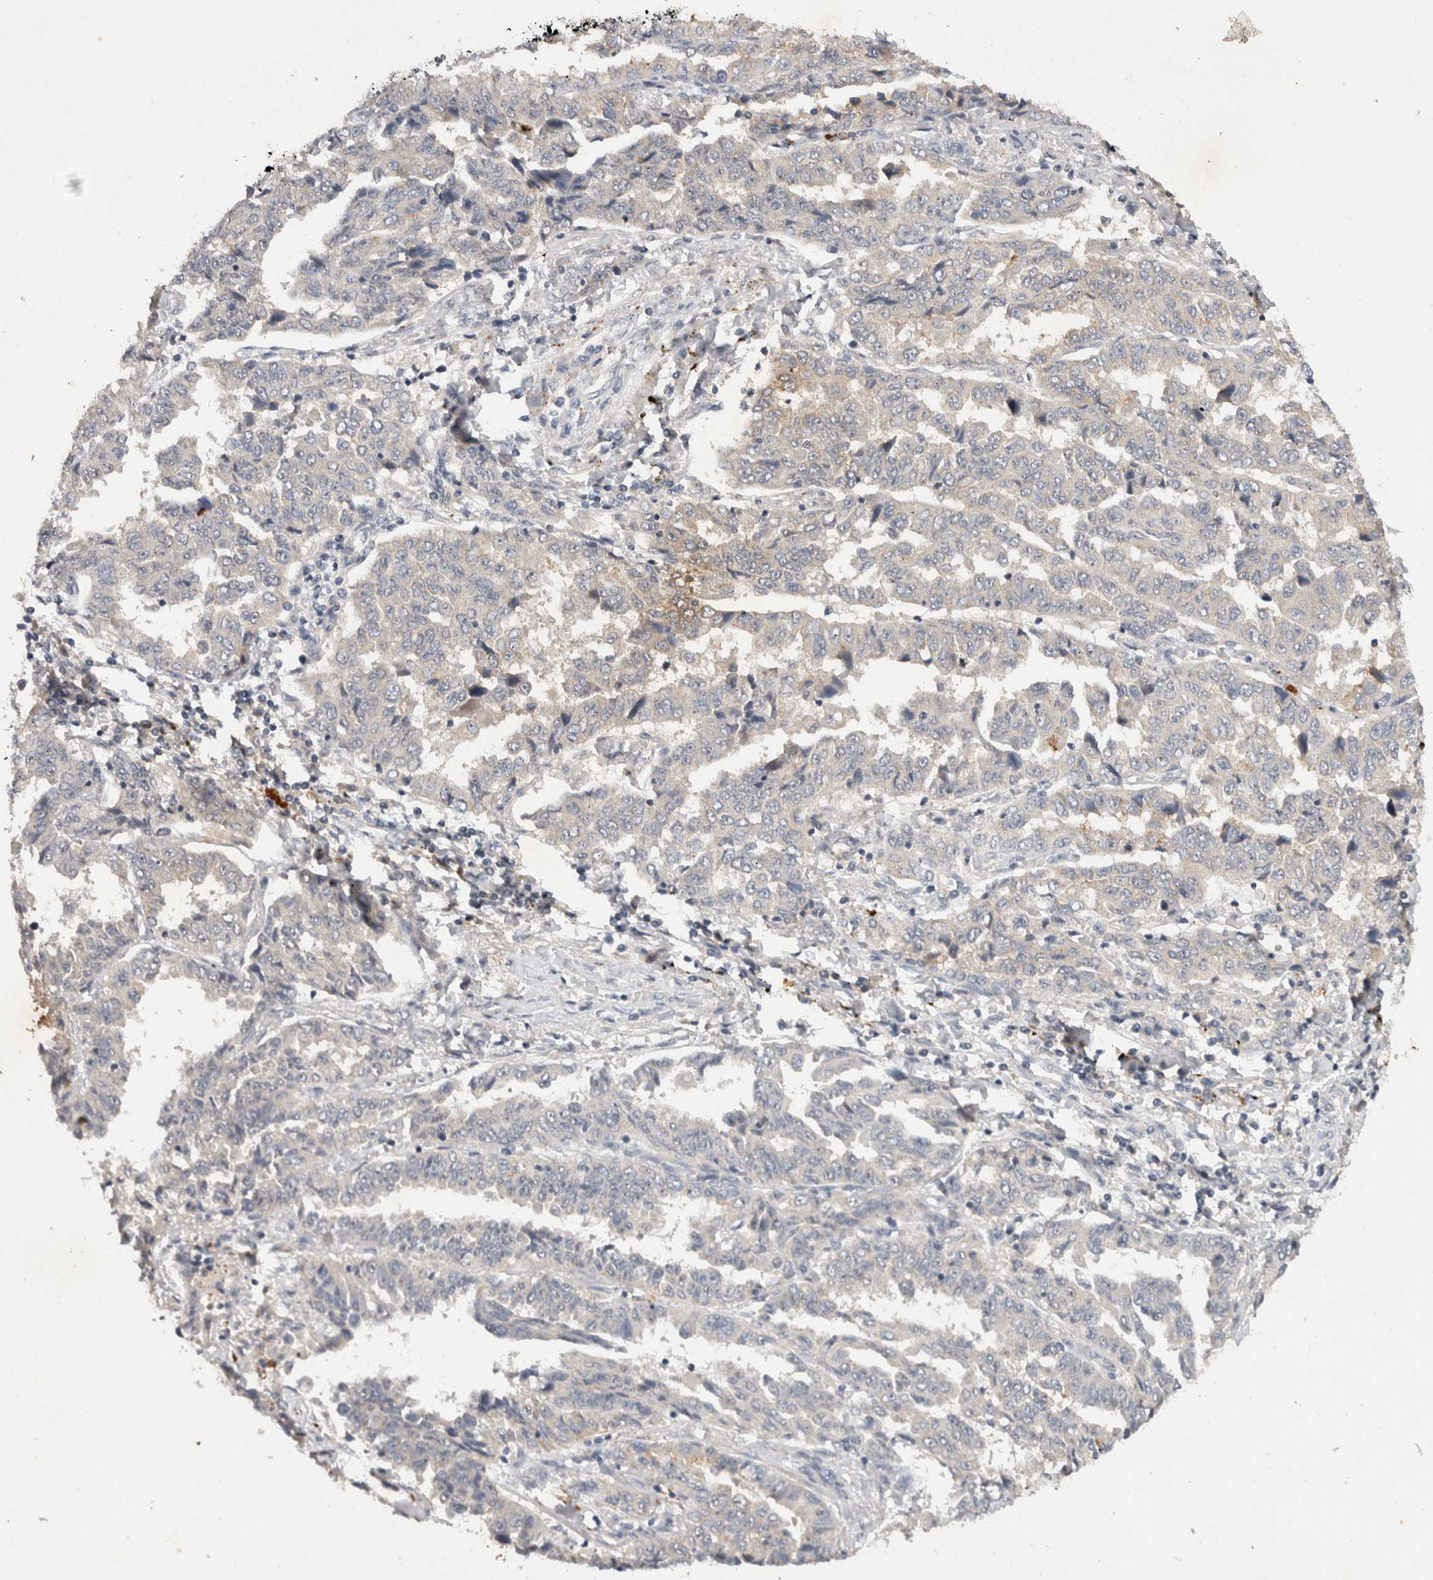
{"staining": {"intensity": "negative", "quantity": "none", "location": "none"}, "tissue": "lung cancer", "cell_type": "Tumor cells", "image_type": "cancer", "snomed": [{"axis": "morphology", "description": "Adenocarcinoma, NOS"}, {"axis": "topography", "description": "Lung"}], "caption": "IHC histopathology image of neoplastic tissue: human lung cancer (adenocarcinoma) stained with DAB reveals no significant protein expression in tumor cells.", "gene": "RASSF3", "patient": {"sex": "female", "age": 51}}